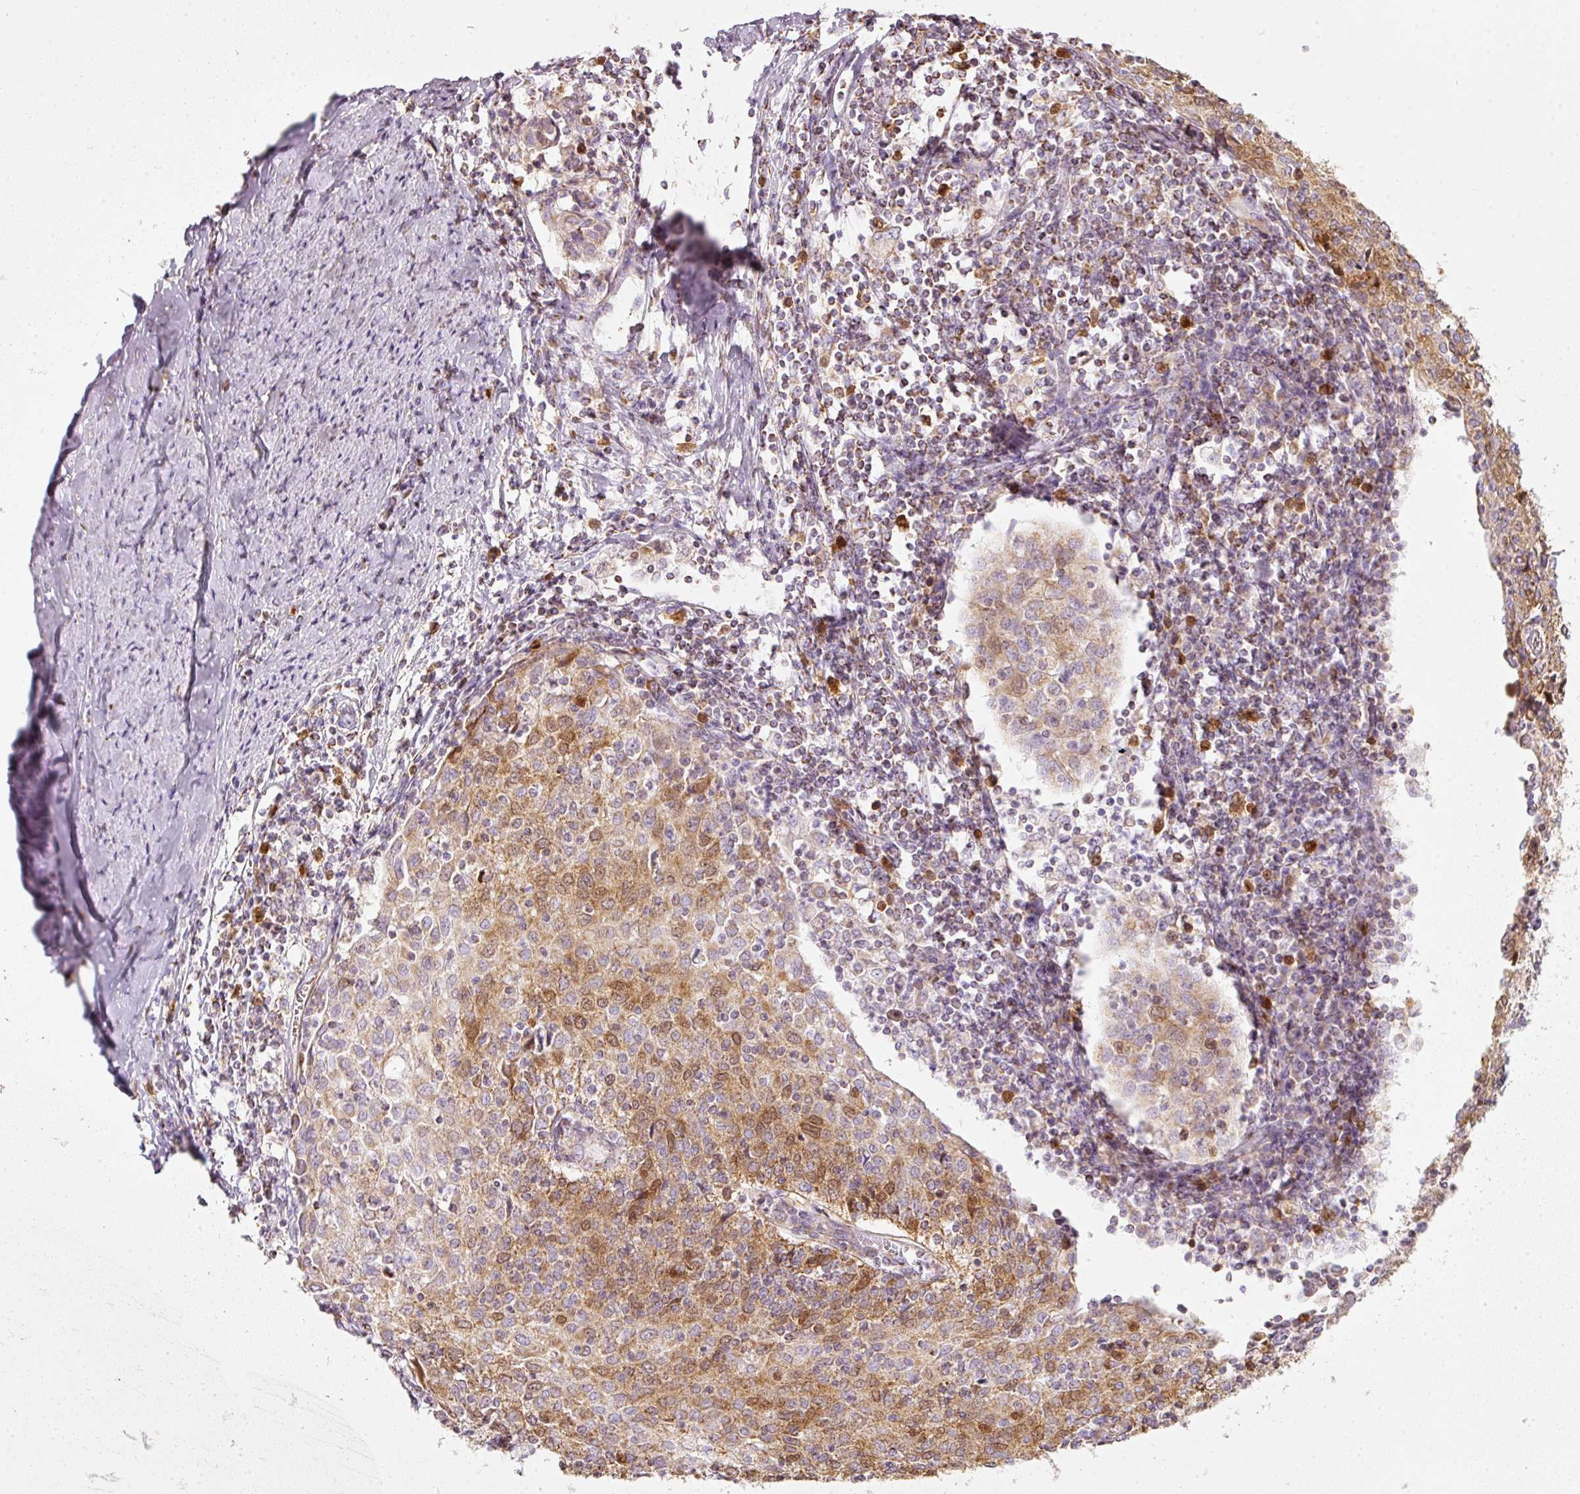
{"staining": {"intensity": "moderate", "quantity": ">75%", "location": "cytoplasmic/membranous,nuclear"}, "tissue": "cervical cancer", "cell_type": "Tumor cells", "image_type": "cancer", "snomed": [{"axis": "morphology", "description": "Squamous cell carcinoma, NOS"}, {"axis": "topography", "description": "Cervix"}], "caption": "Immunohistochemical staining of human squamous cell carcinoma (cervical) shows medium levels of moderate cytoplasmic/membranous and nuclear positivity in approximately >75% of tumor cells. (Brightfield microscopy of DAB IHC at high magnification).", "gene": "DUT", "patient": {"sex": "female", "age": 52}}